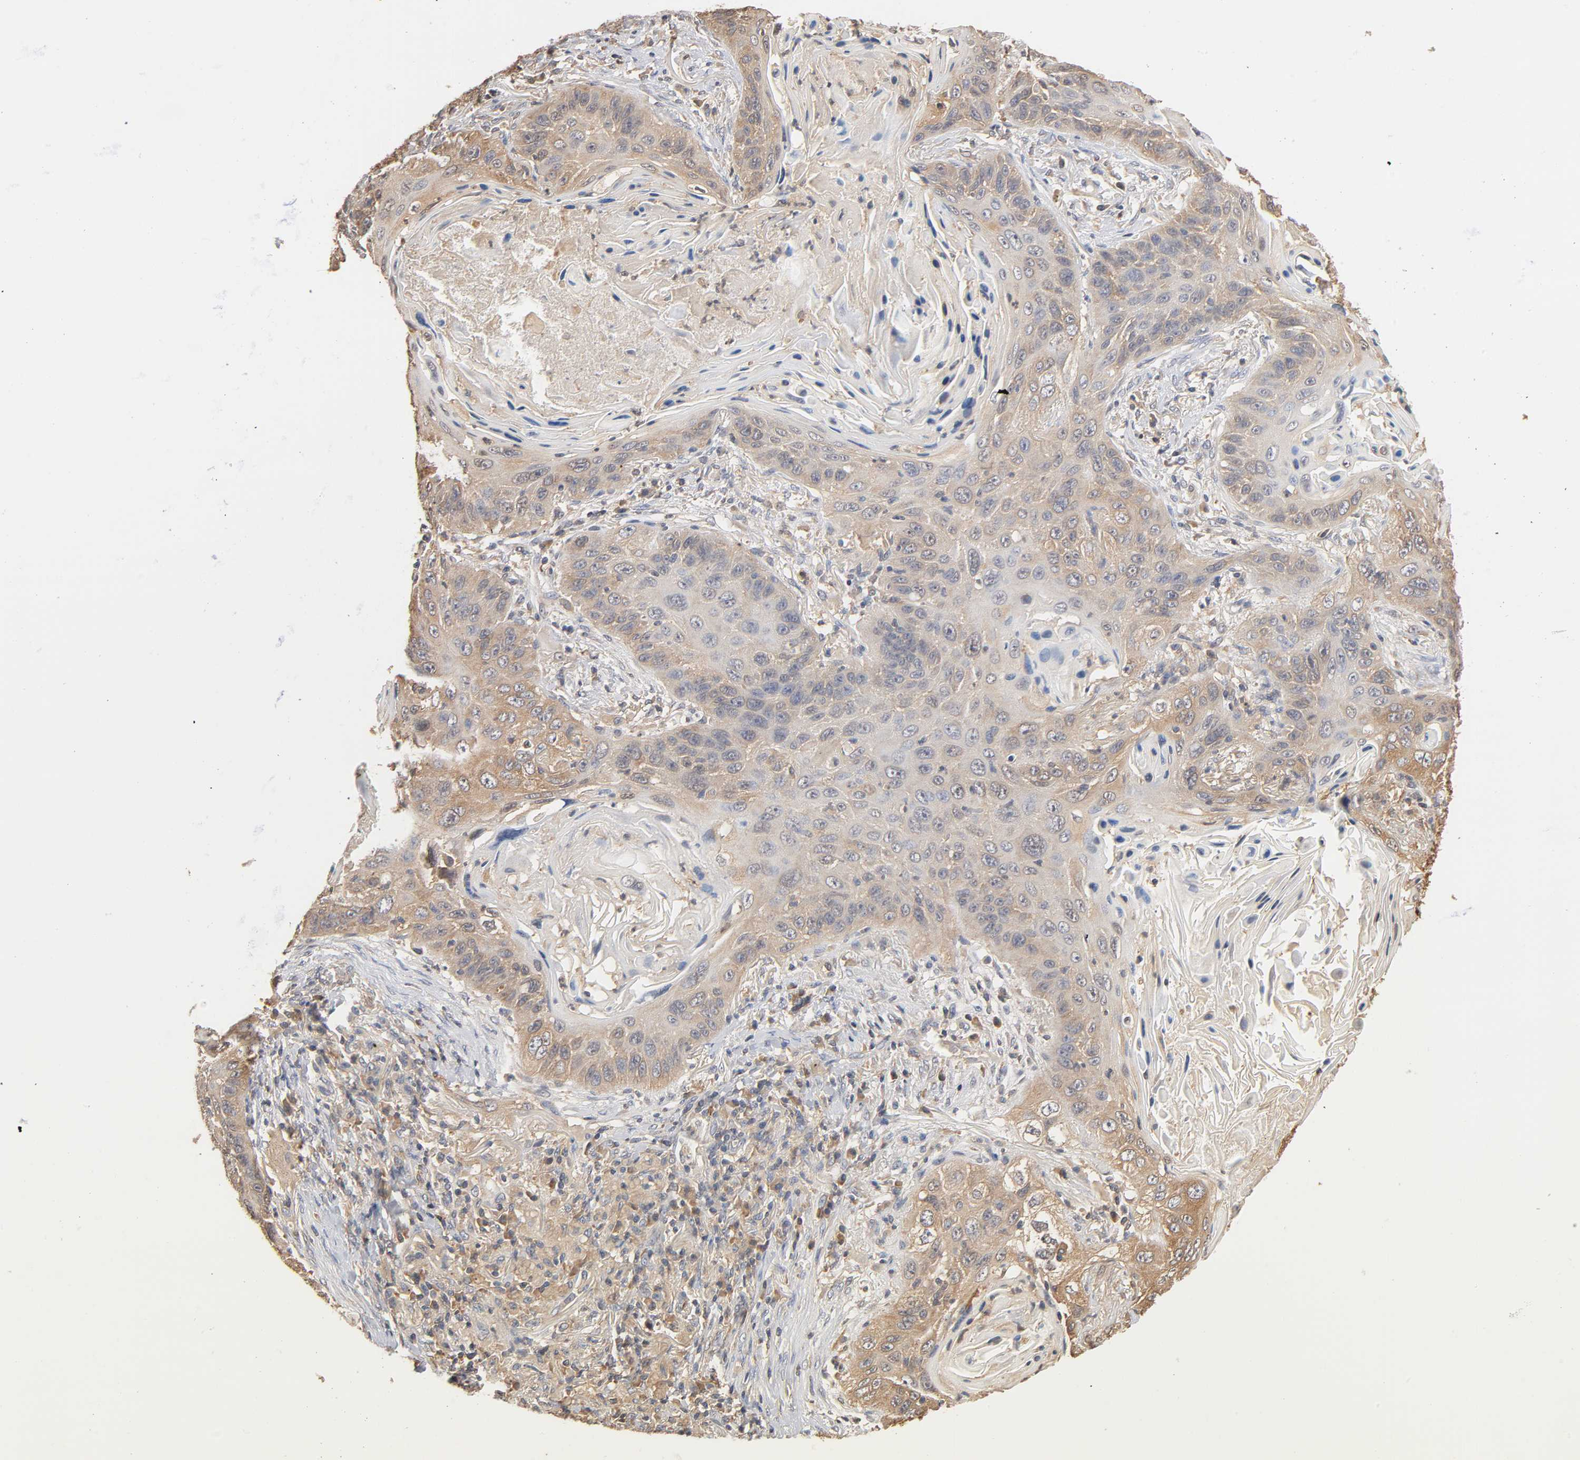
{"staining": {"intensity": "weak", "quantity": ">75%", "location": "cytoplasmic/membranous"}, "tissue": "lung cancer", "cell_type": "Tumor cells", "image_type": "cancer", "snomed": [{"axis": "morphology", "description": "Squamous cell carcinoma, NOS"}, {"axis": "topography", "description": "Lung"}], "caption": "A photomicrograph of lung squamous cell carcinoma stained for a protein shows weak cytoplasmic/membranous brown staining in tumor cells. (brown staining indicates protein expression, while blue staining denotes nuclei).", "gene": "ALDOA", "patient": {"sex": "female", "age": 67}}